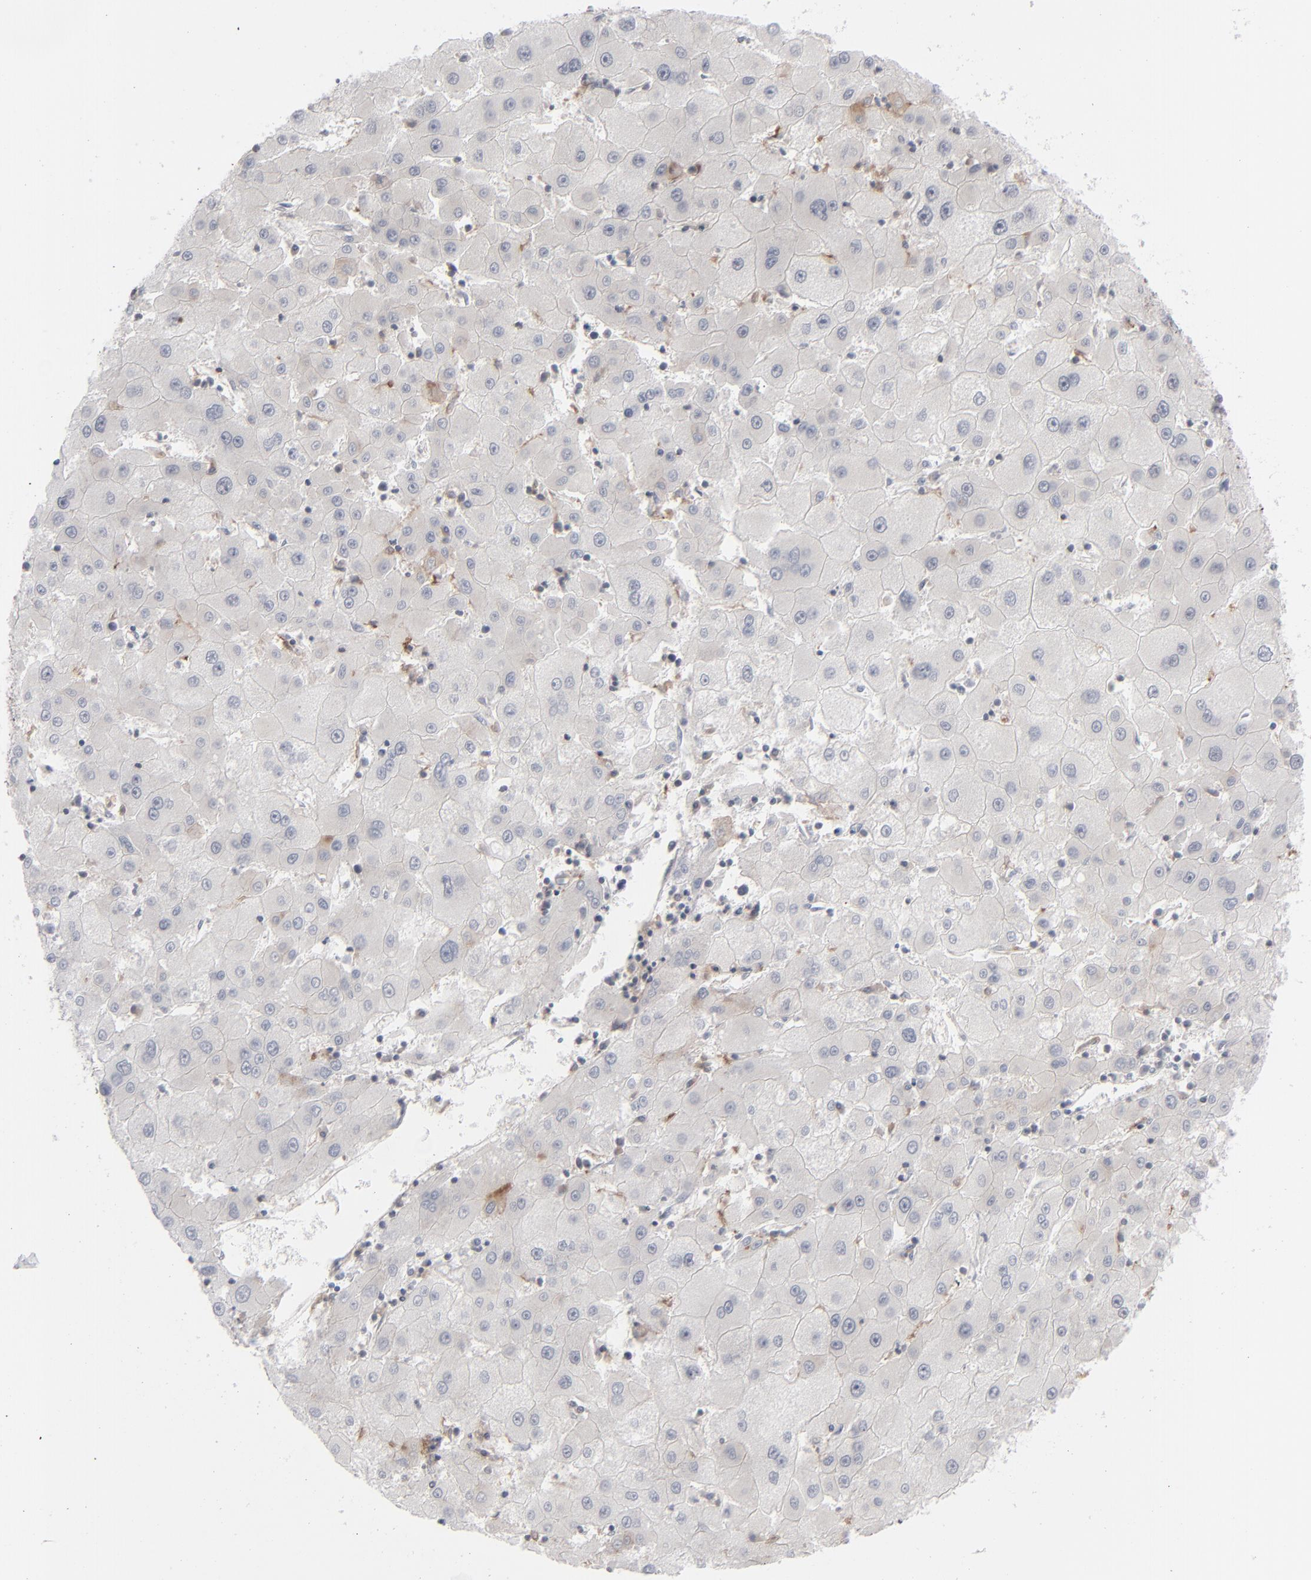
{"staining": {"intensity": "weak", "quantity": "<25%", "location": "cytoplasmic/membranous"}, "tissue": "liver cancer", "cell_type": "Tumor cells", "image_type": "cancer", "snomed": [{"axis": "morphology", "description": "Carcinoma, Hepatocellular, NOS"}, {"axis": "topography", "description": "Liver"}], "caption": "Immunohistochemistry (IHC) of liver cancer (hepatocellular carcinoma) exhibits no staining in tumor cells.", "gene": "POF1B", "patient": {"sex": "male", "age": 72}}